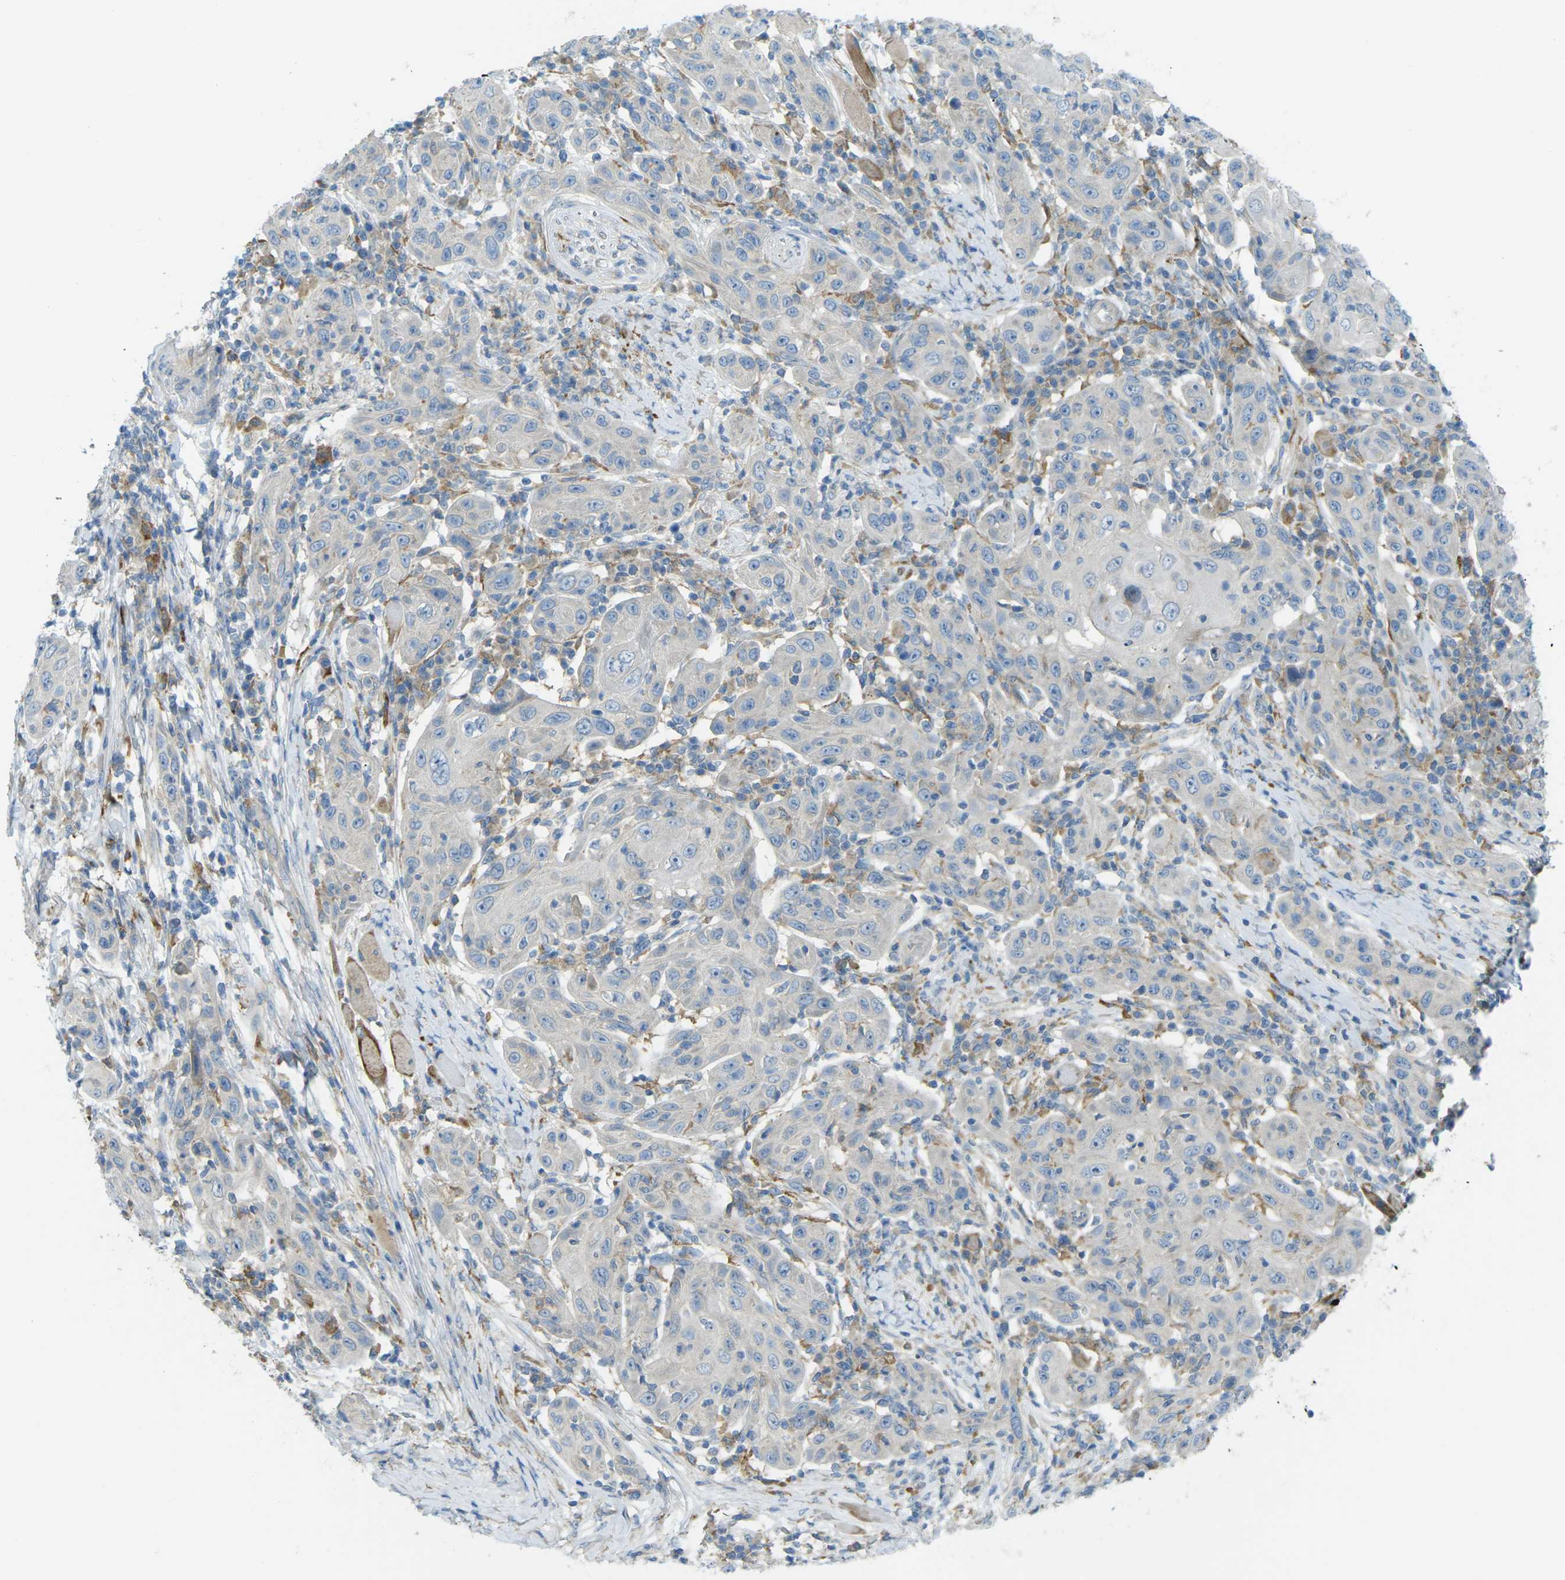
{"staining": {"intensity": "negative", "quantity": "none", "location": "none"}, "tissue": "skin cancer", "cell_type": "Tumor cells", "image_type": "cancer", "snomed": [{"axis": "morphology", "description": "Squamous cell carcinoma, NOS"}, {"axis": "topography", "description": "Skin"}], "caption": "Skin cancer (squamous cell carcinoma) stained for a protein using immunohistochemistry (IHC) shows no positivity tumor cells.", "gene": "MYLK4", "patient": {"sex": "female", "age": 88}}